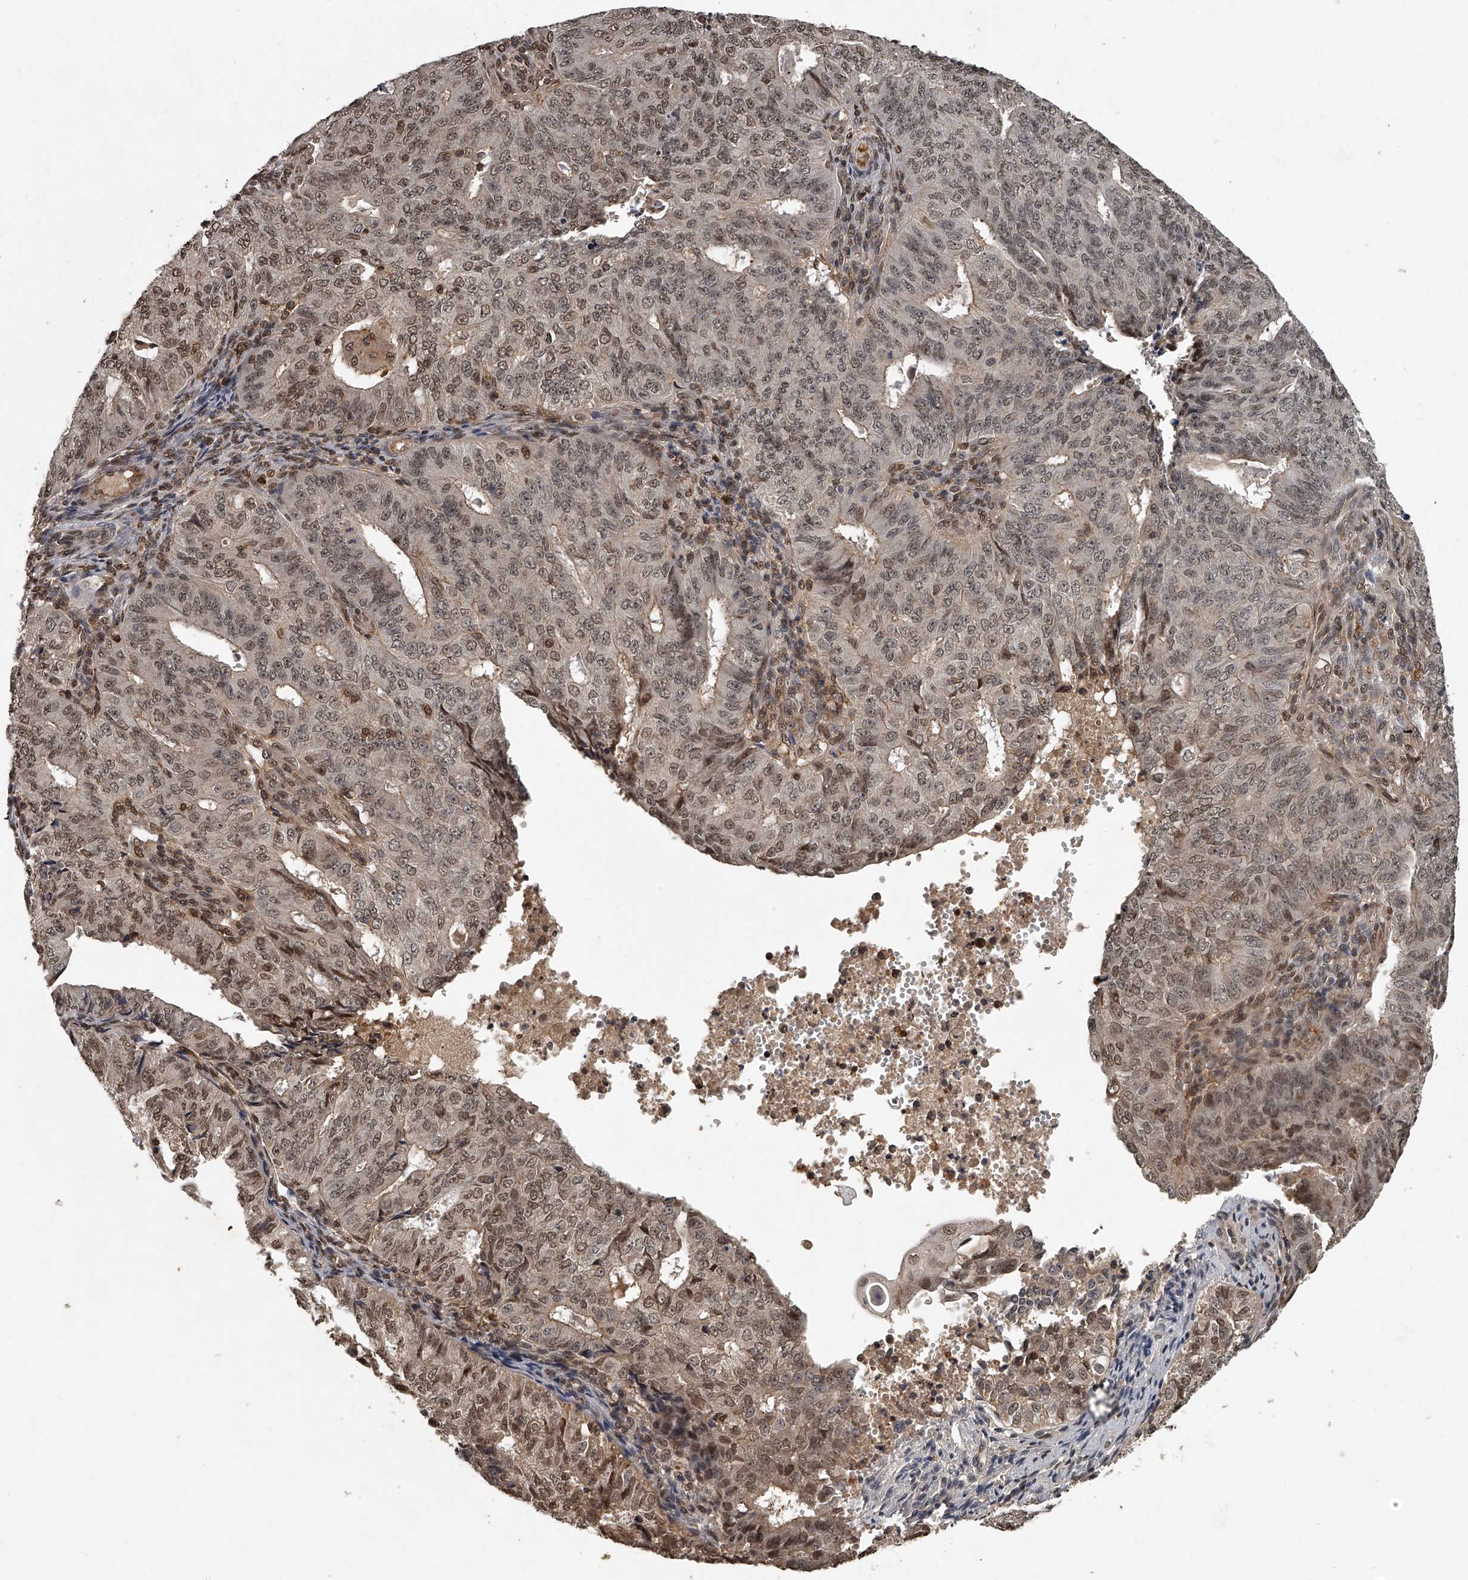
{"staining": {"intensity": "moderate", "quantity": ">75%", "location": "nuclear"}, "tissue": "endometrial cancer", "cell_type": "Tumor cells", "image_type": "cancer", "snomed": [{"axis": "morphology", "description": "Adenocarcinoma, NOS"}, {"axis": "topography", "description": "Endometrium"}], "caption": "Moderate nuclear positivity is seen in approximately >75% of tumor cells in endometrial cancer.", "gene": "PLEKHG1", "patient": {"sex": "female", "age": 32}}